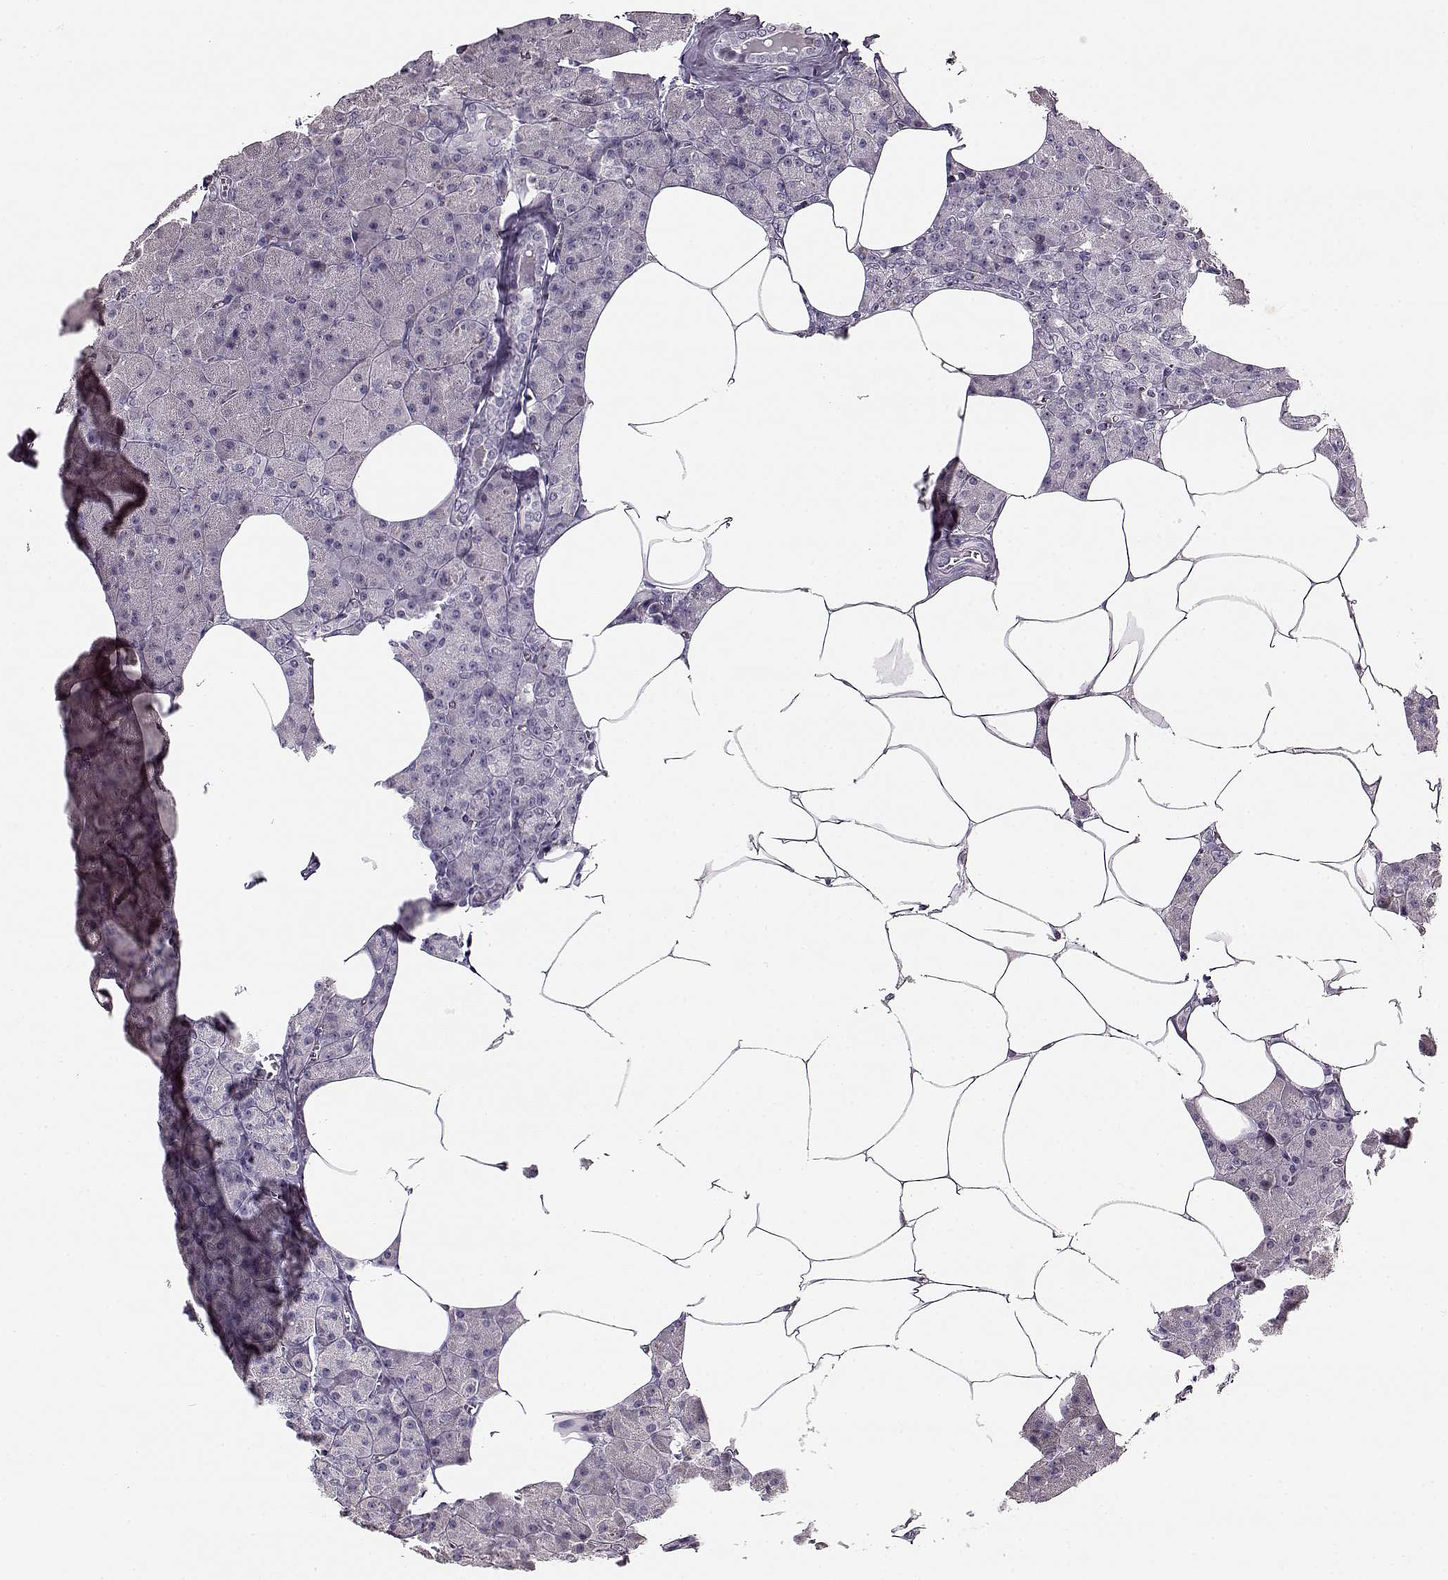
{"staining": {"intensity": "negative", "quantity": "none", "location": "none"}, "tissue": "pancreas", "cell_type": "Exocrine glandular cells", "image_type": "normal", "snomed": [{"axis": "morphology", "description": "Normal tissue, NOS"}, {"axis": "topography", "description": "Pancreas"}], "caption": "DAB immunohistochemical staining of normal human pancreas reveals no significant staining in exocrine glandular cells. The staining is performed using DAB (3,3'-diaminobenzidine) brown chromogen with nuclei counter-stained in using hematoxylin.", "gene": "MAP6D1", "patient": {"sex": "female", "age": 45}}